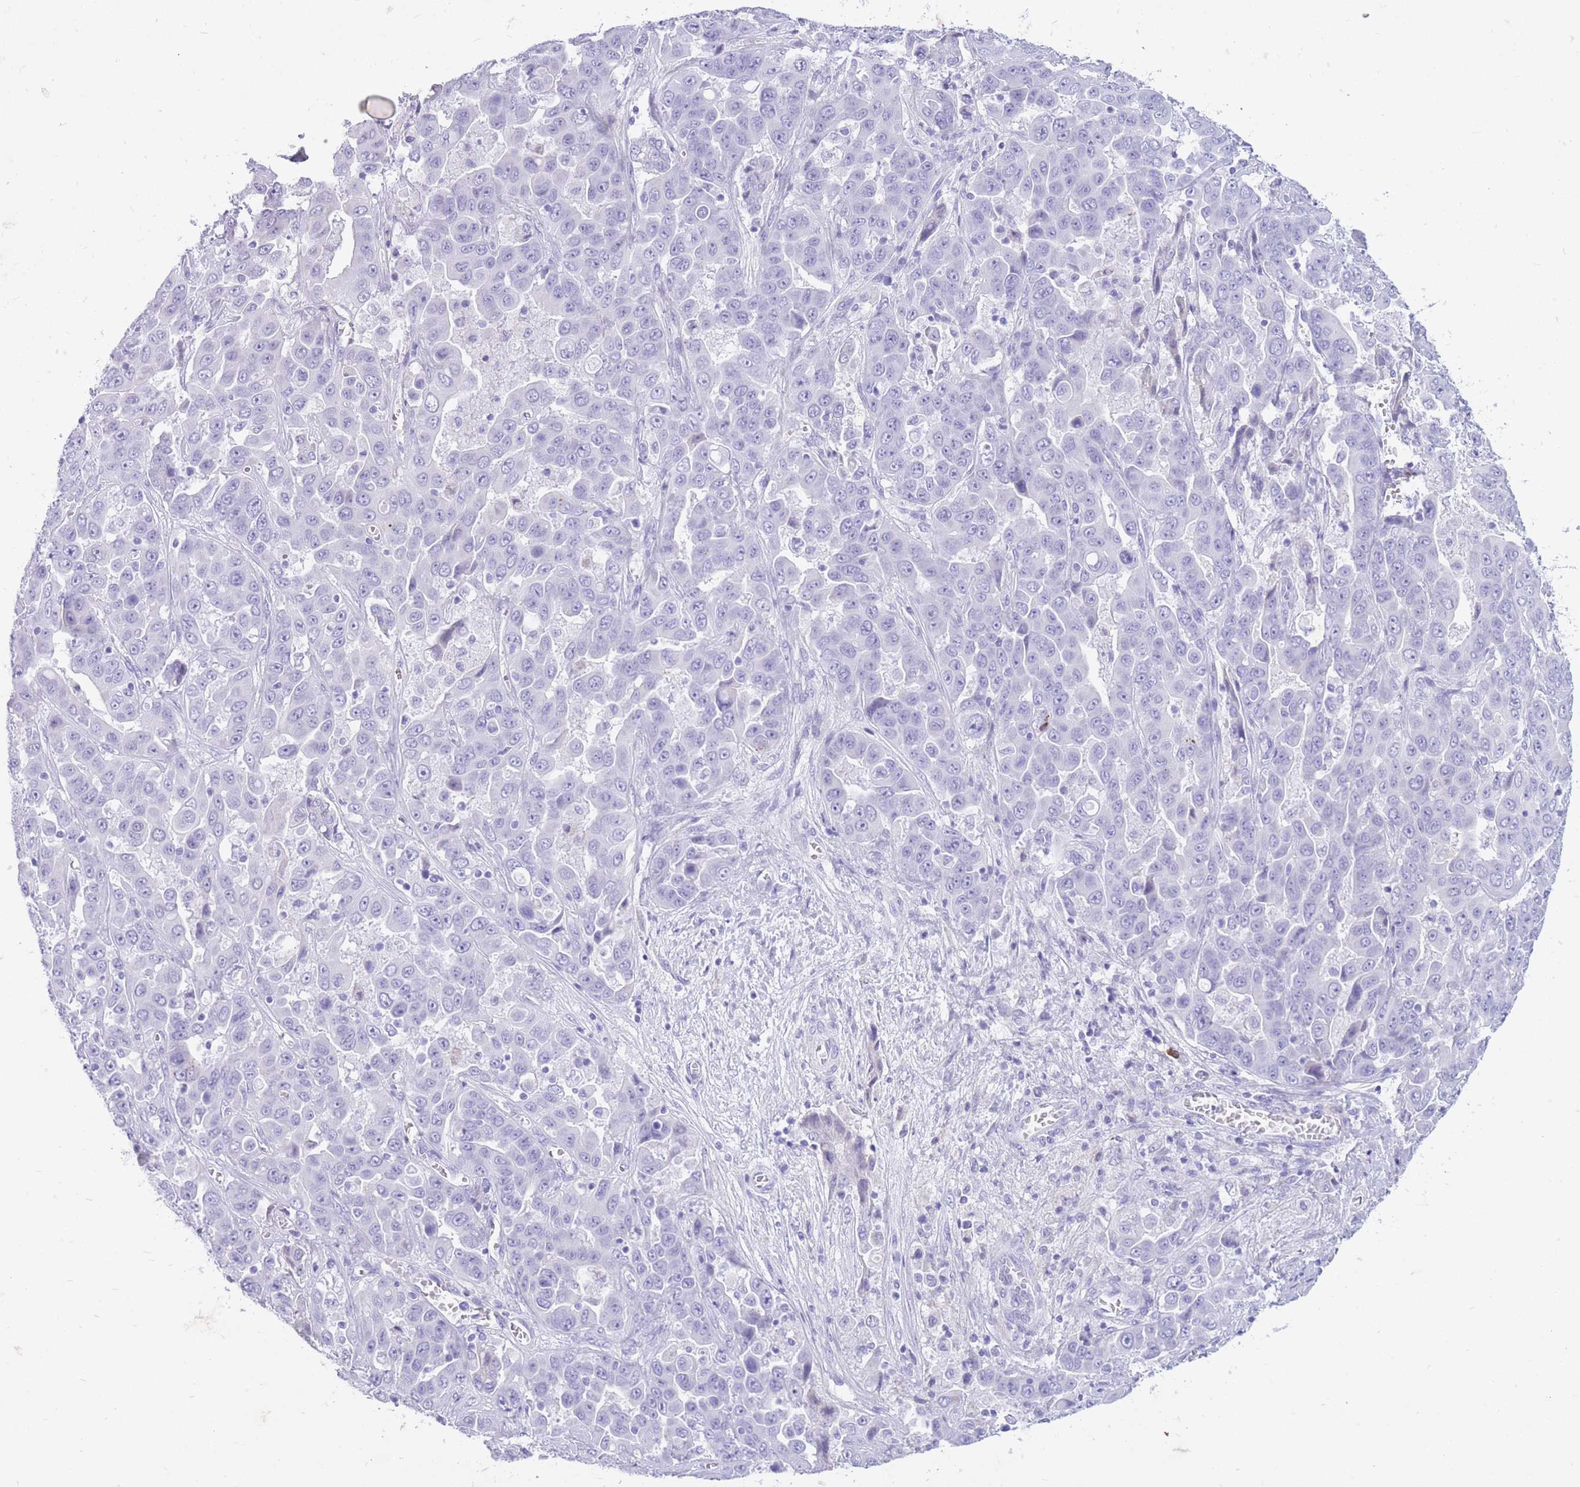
{"staining": {"intensity": "negative", "quantity": "none", "location": "none"}, "tissue": "liver cancer", "cell_type": "Tumor cells", "image_type": "cancer", "snomed": [{"axis": "morphology", "description": "Cholangiocarcinoma"}, {"axis": "topography", "description": "Liver"}], "caption": "Tumor cells show no significant protein positivity in liver cancer (cholangiocarcinoma).", "gene": "ZFP37", "patient": {"sex": "female", "age": 52}}